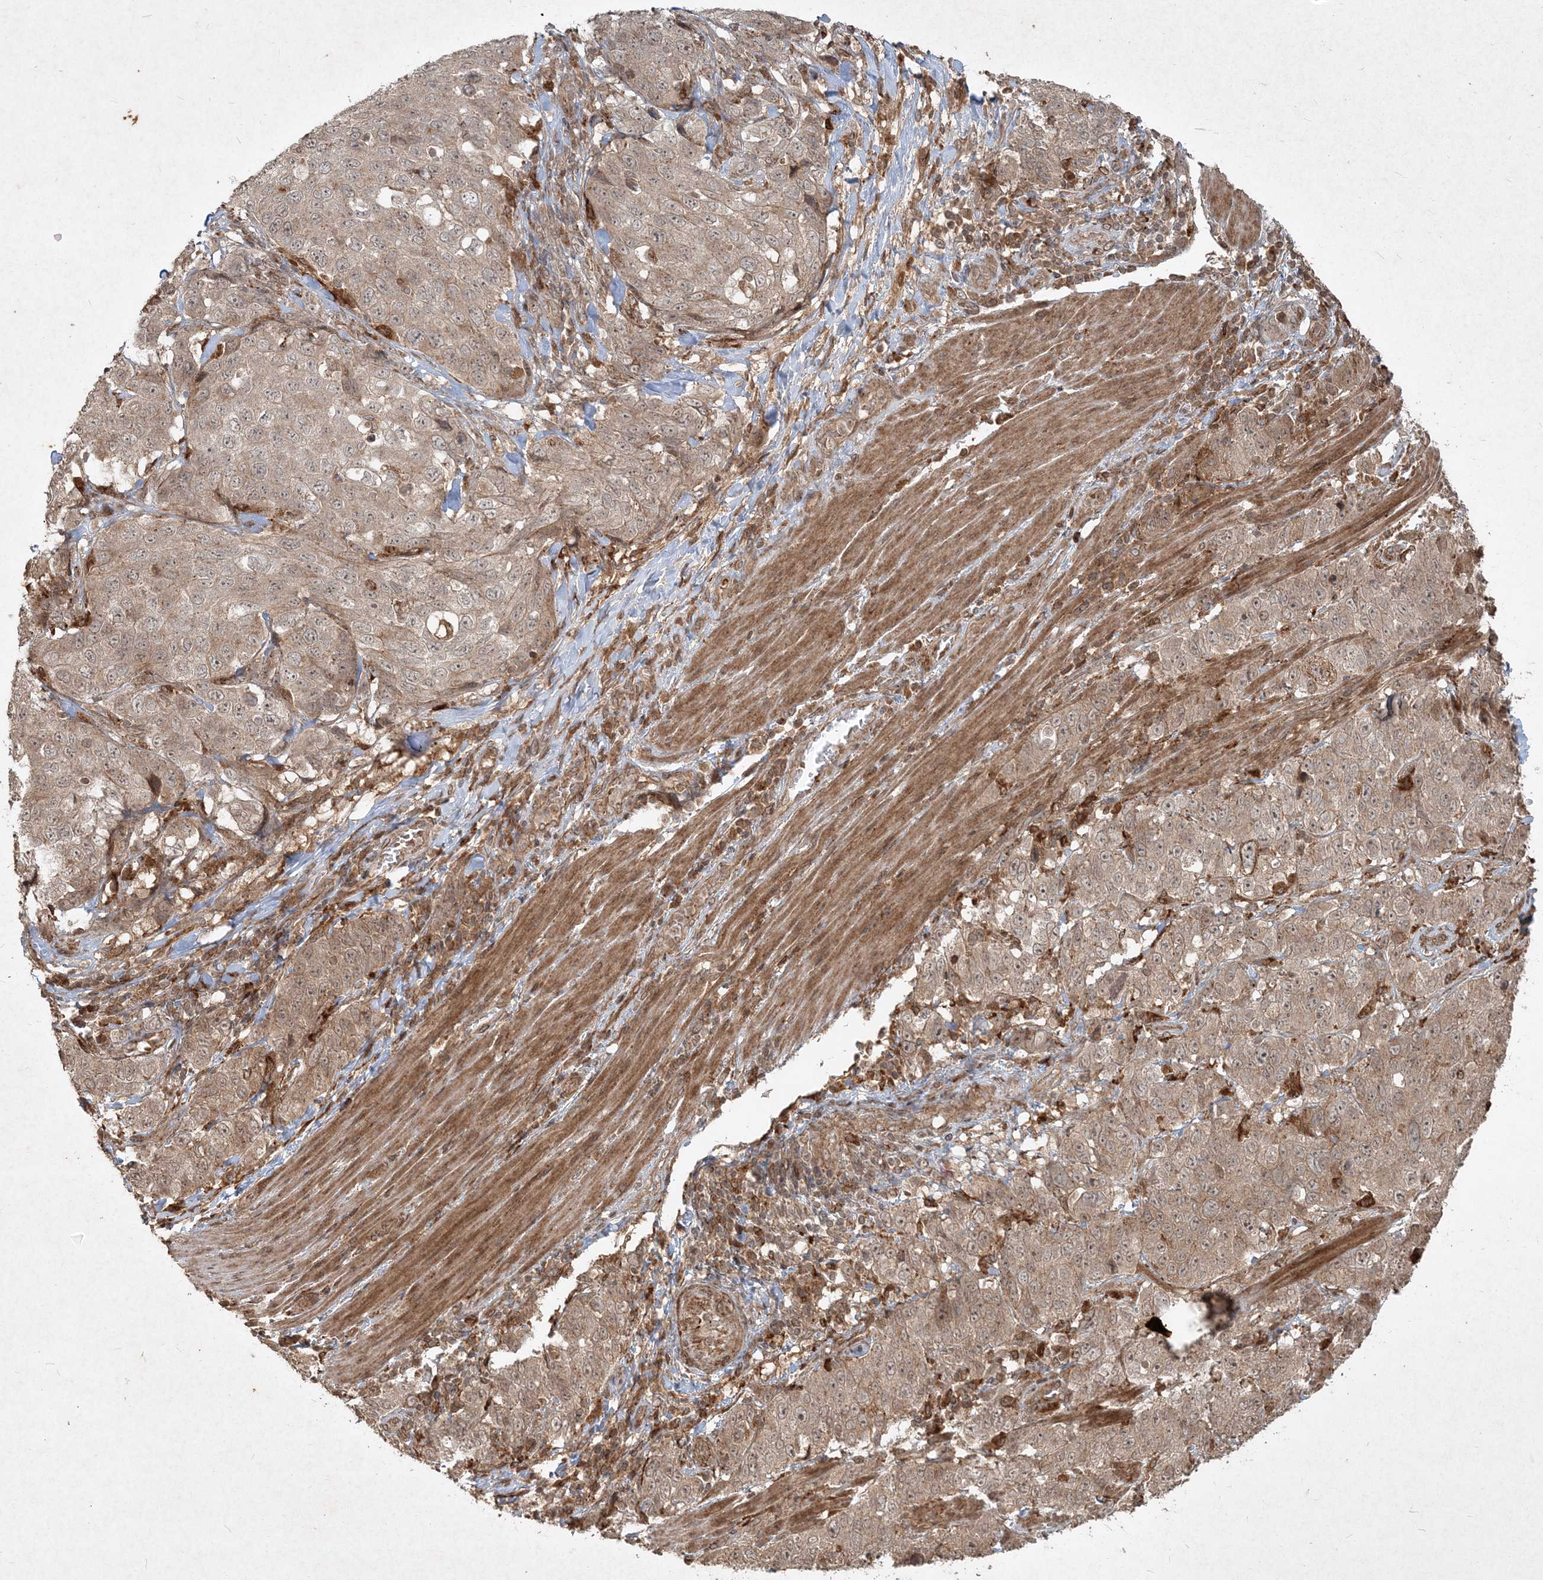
{"staining": {"intensity": "weak", "quantity": "25%-75%", "location": "cytoplasmic/membranous"}, "tissue": "stomach cancer", "cell_type": "Tumor cells", "image_type": "cancer", "snomed": [{"axis": "morphology", "description": "Adenocarcinoma, NOS"}, {"axis": "topography", "description": "Stomach"}], "caption": "Brown immunohistochemical staining in stomach adenocarcinoma demonstrates weak cytoplasmic/membranous positivity in approximately 25%-75% of tumor cells.", "gene": "NARS1", "patient": {"sex": "male", "age": 48}}